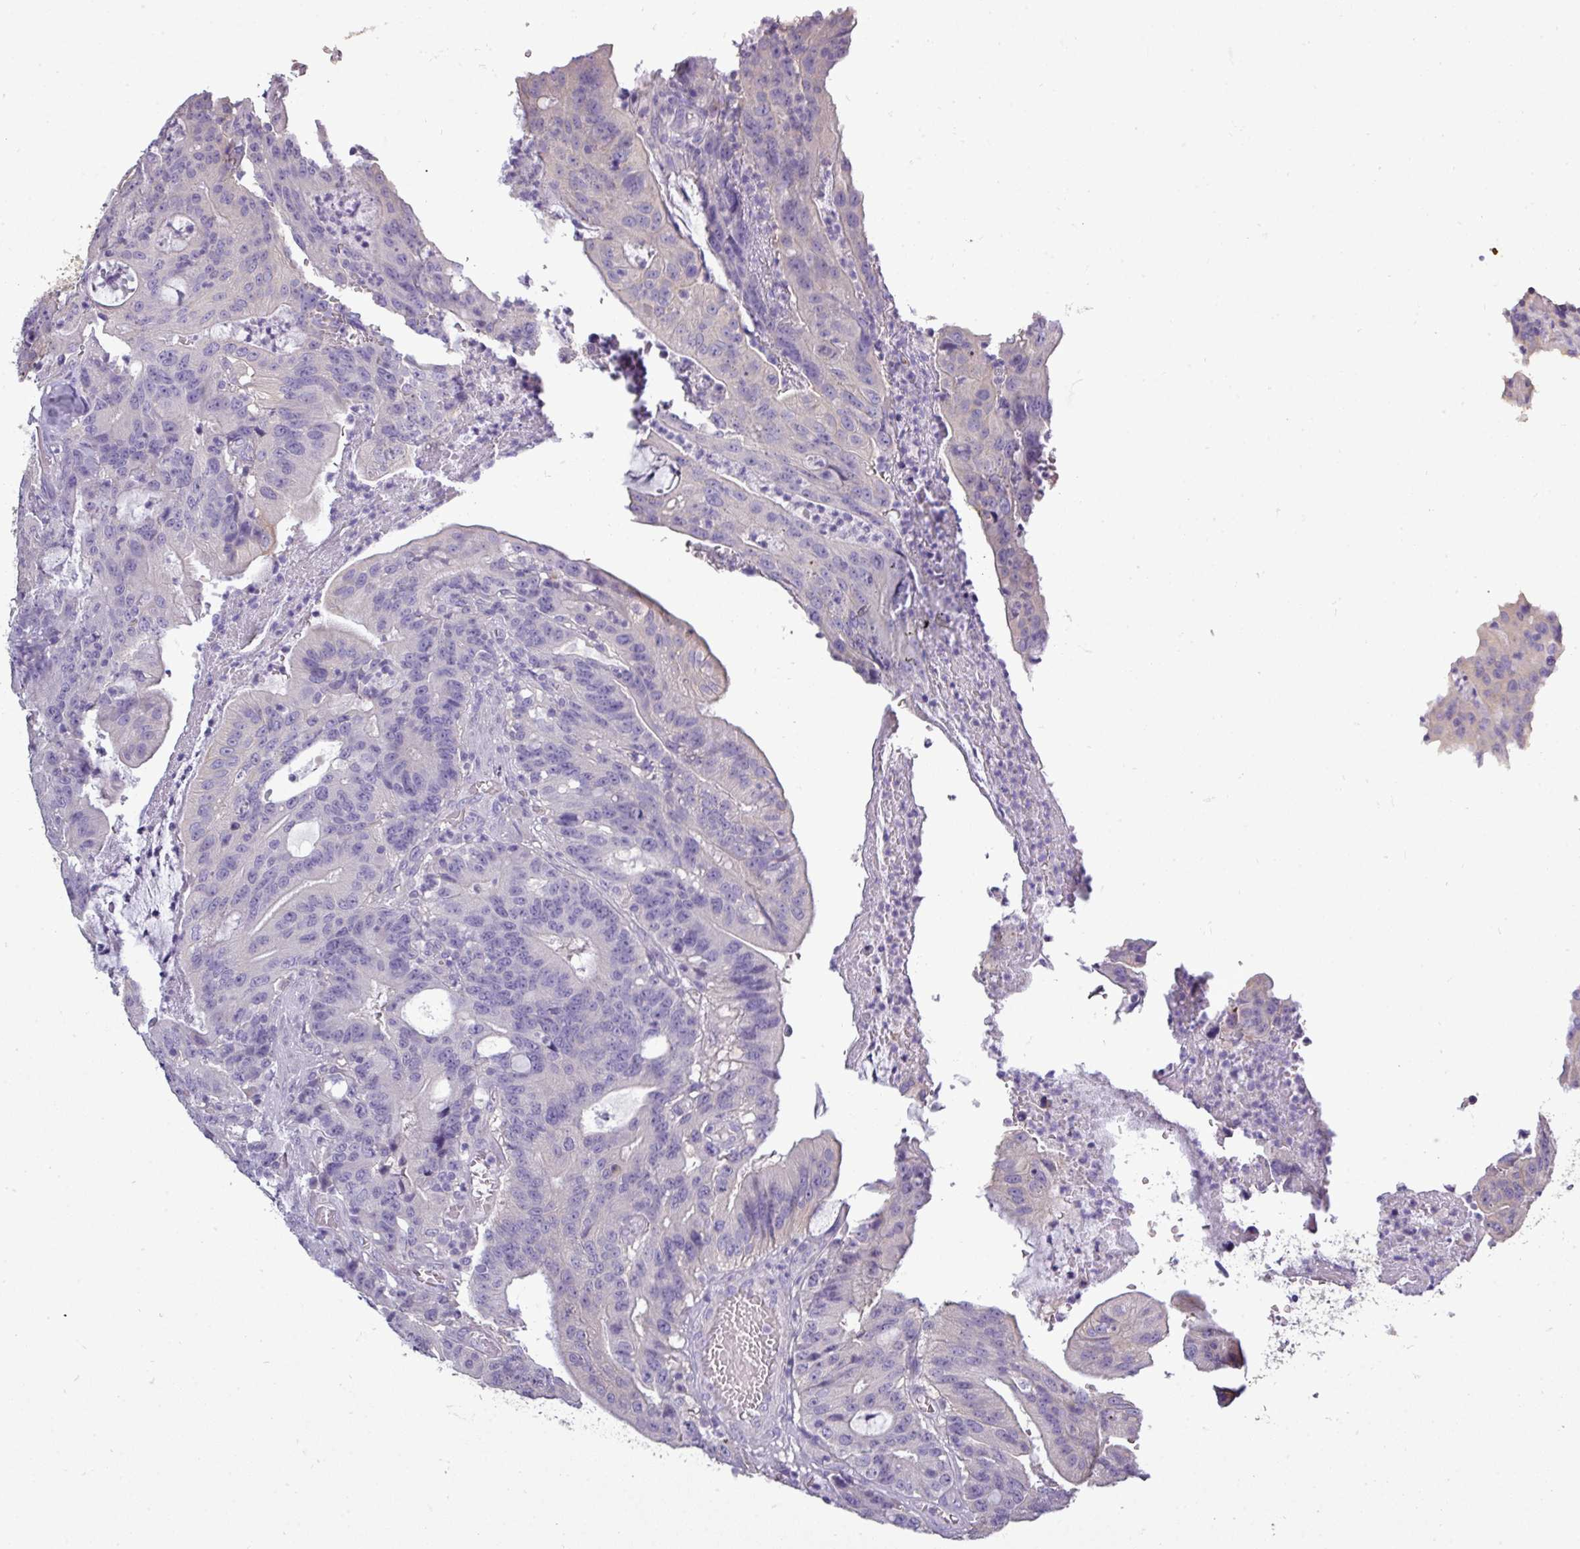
{"staining": {"intensity": "negative", "quantity": "none", "location": "none"}, "tissue": "colorectal cancer", "cell_type": "Tumor cells", "image_type": "cancer", "snomed": [{"axis": "morphology", "description": "Adenocarcinoma, NOS"}, {"axis": "topography", "description": "Colon"}], "caption": "The image reveals no significant staining in tumor cells of colorectal cancer.", "gene": "DNAAF9", "patient": {"sex": "male", "age": 83}}